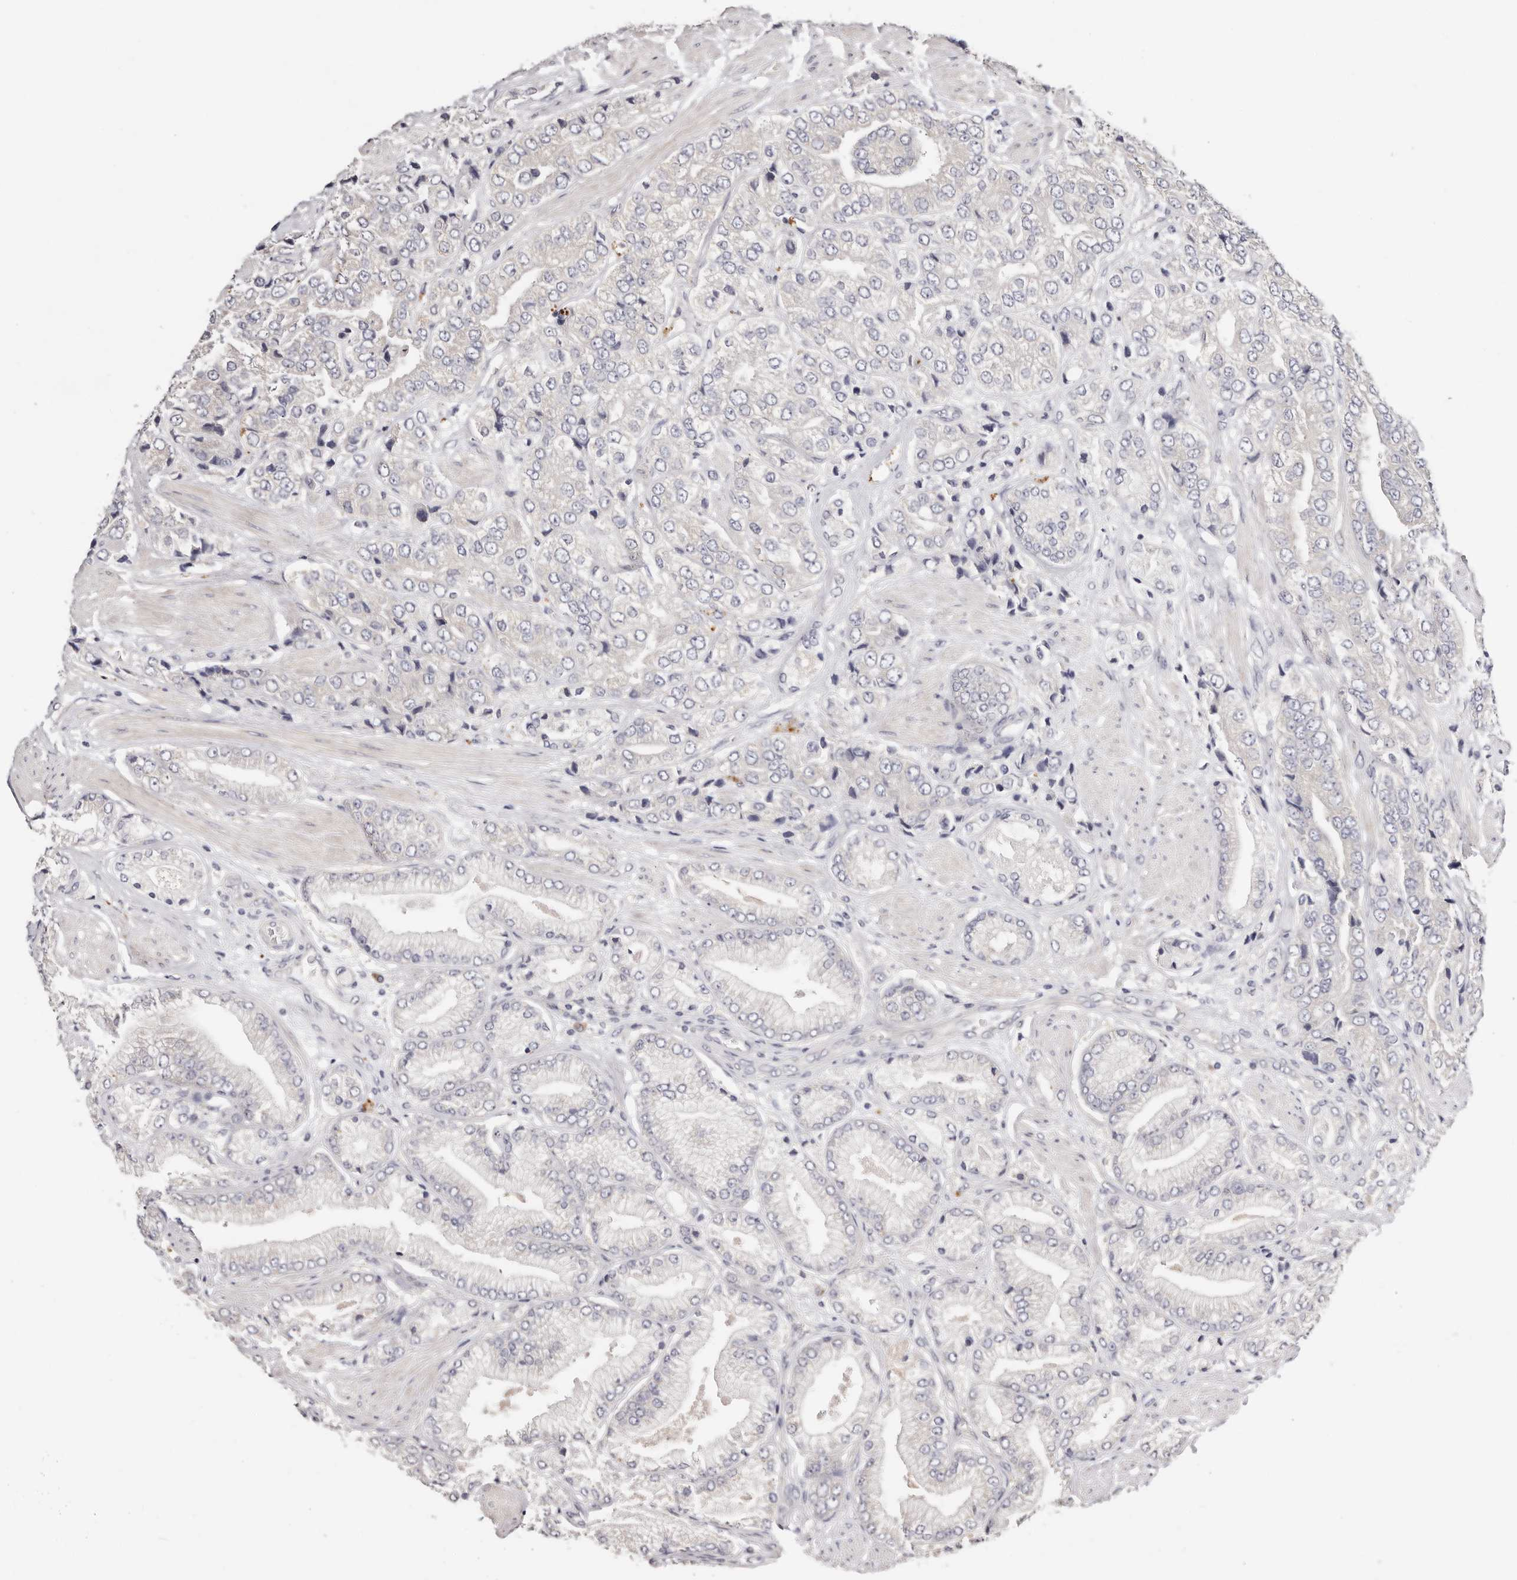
{"staining": {"intensity": "negative", "quantity": "none", "location": "none"}, "tissue": "prostate cancer", "cell_type": "Tumor cells", "image_type": "cancer", "snomed": [{"axis": "morphology", "description": "Adenocarcinoma, High grade"}, {"axis": "topography", "description": "Prostate"}], "caption": "There is no significant expression in tumor cells of adenocarcinoma (high-grade) (prostate). (DAB (3,3'-diaminobenzidine) immunohistochemistry (IHC) with hematoxylin counter stain).", "gene": "USP33", "patient": {"sex": "male", "age": 50}}